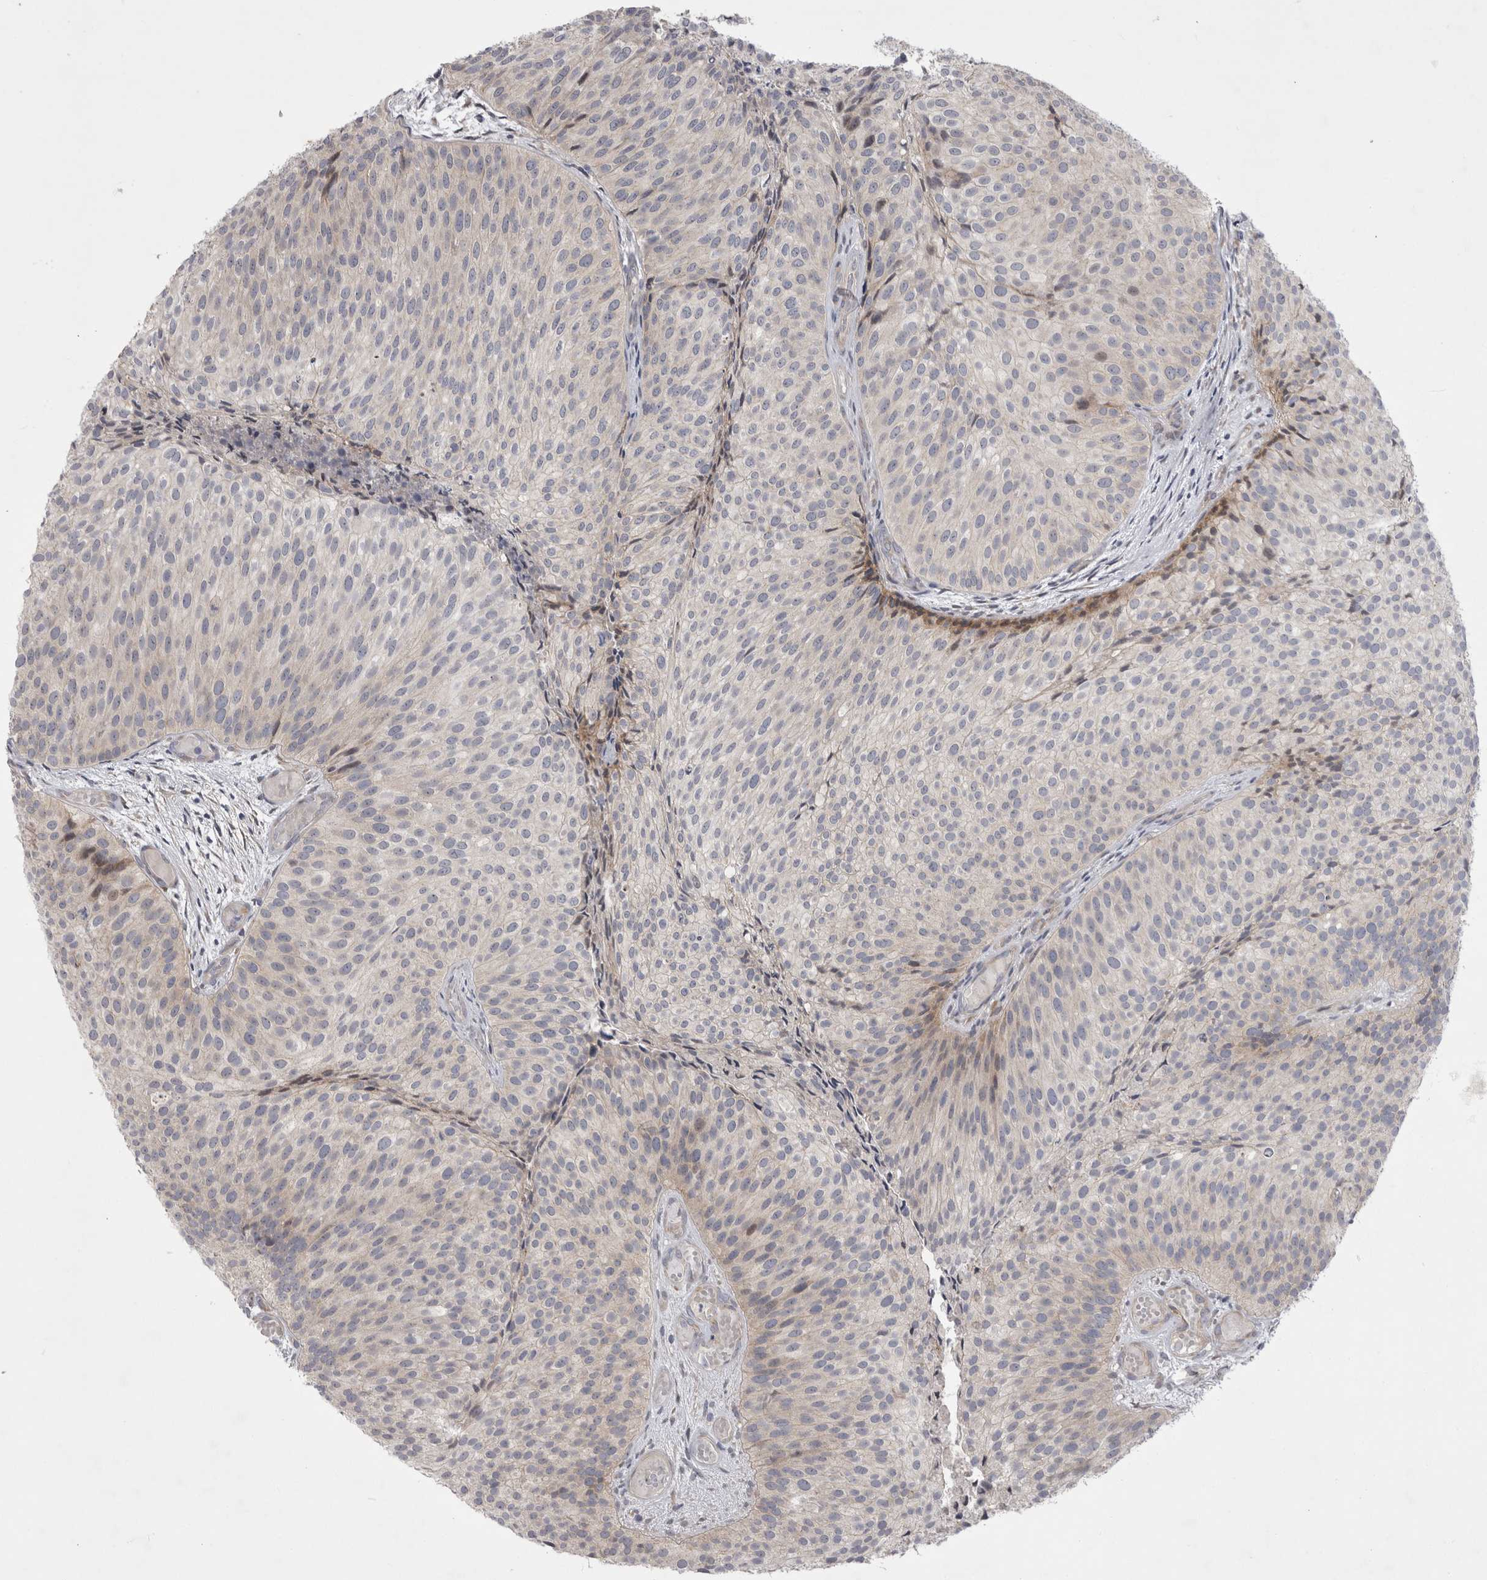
{"staining": {"intensity": "negative", "quantity": "none", "location": "none"}, "tissue": "urothelial cancer", "cell_type": "Tumor cells", "image_type": "cancer", "snomed": [{"axis": "morphology", "description": "Urothelial carcinoma, Low grade"}, {"axis": "topography", "description": "Urinary bladder"}], "caption": "Immunohistochemistry (IHC) histopathology image of low-grade urothelial carcinoma stained for a protein (brown), which displays no positivity in tumor cells. The staining was performed using DAB to visualize the protein expression in brown, while the nuclei were stained in blue with hematoxylin (Magnification: 20x).", "gene": "NENF", "patient": {"sex": "male", "age": 86}}